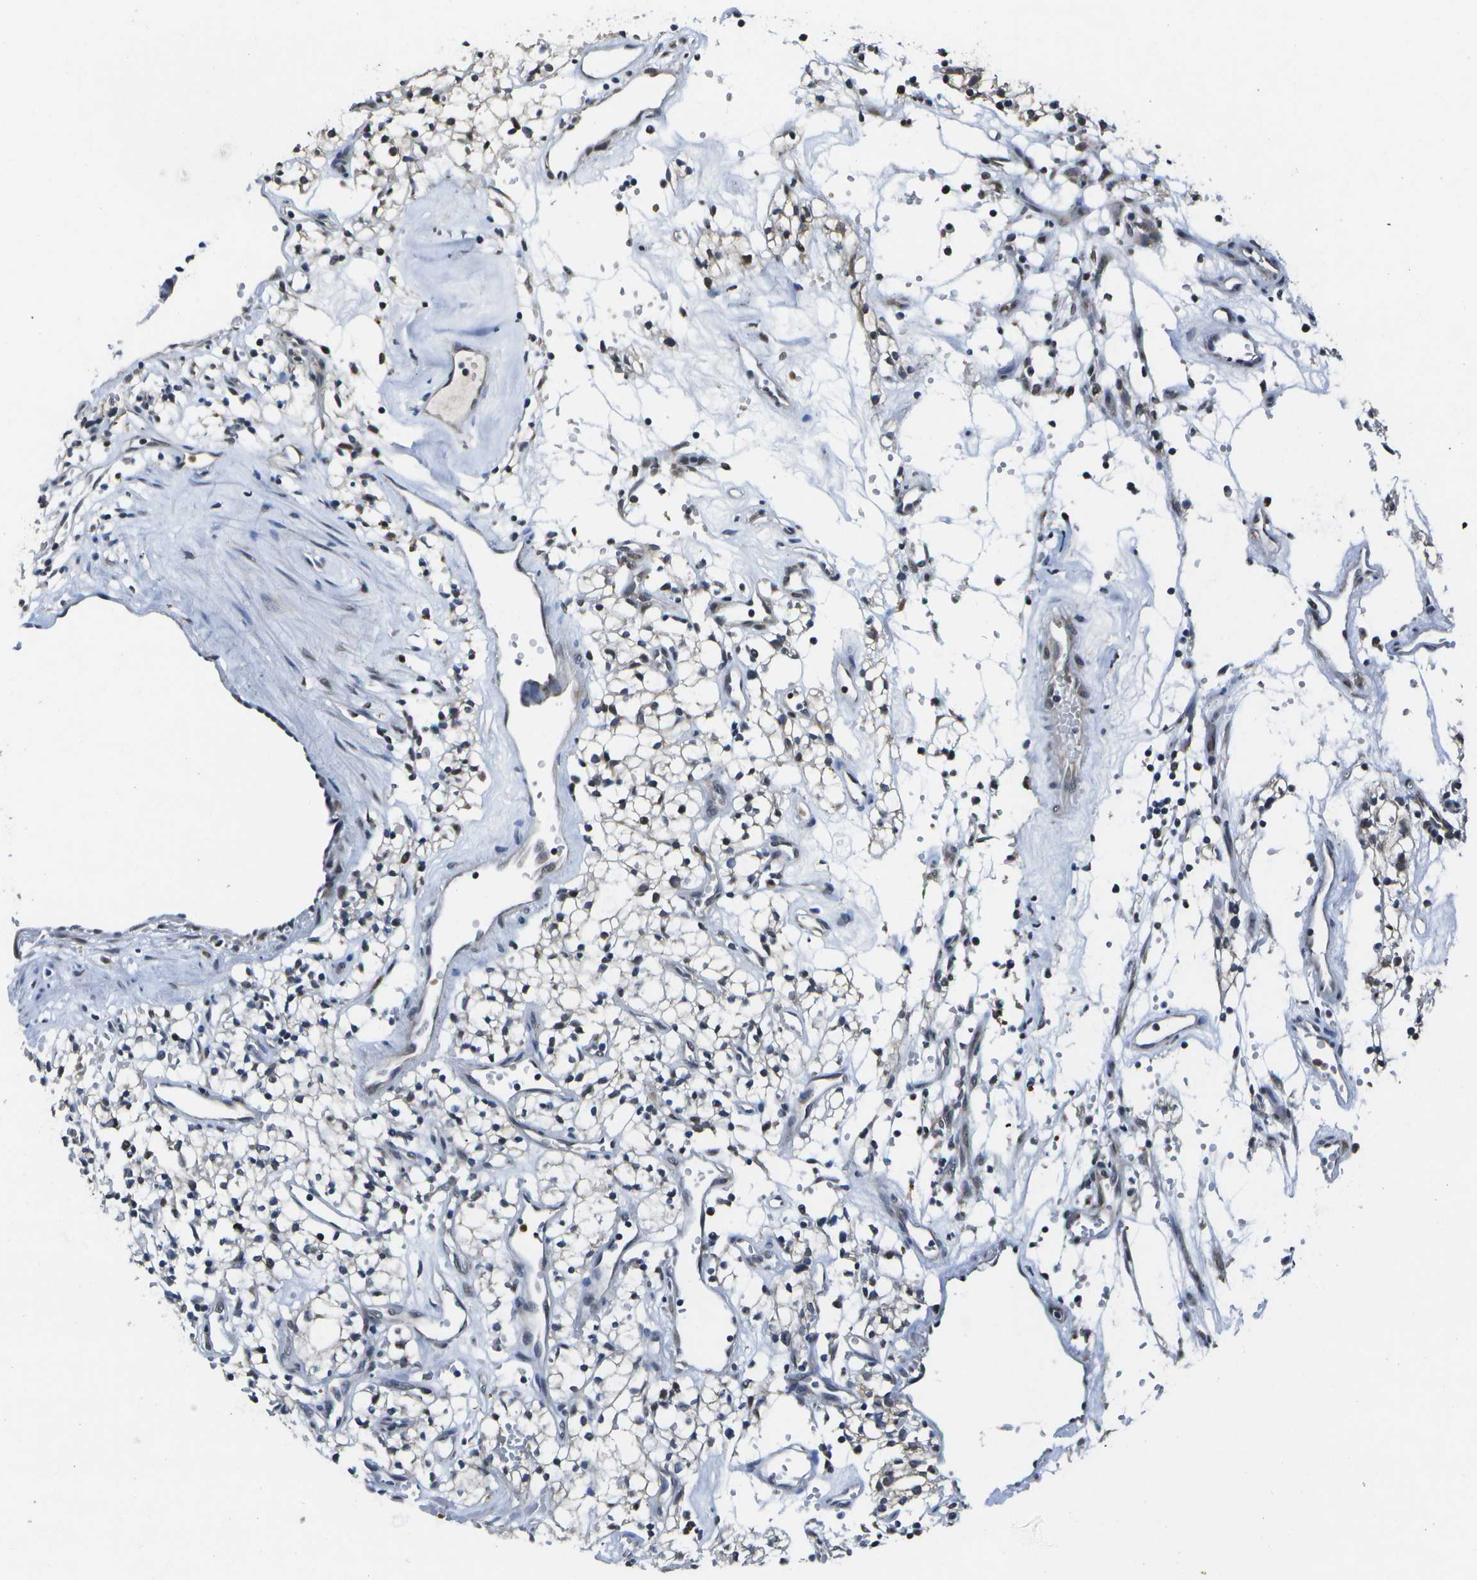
{"staining": {"intensity": "moderate", "quantity": "25%-75%", "location": "nuclear"}, "tissue": "renal cancer", "cell_type": "Tumor cells", "image_type": "cancer", "snomed": [{"axis": "morphology", "description": "Adenocarcinoma, NOS"}, {"axis": "topography", "description": "Kidney"}], "caption": "Protein expression by immunohistochemistry (IHC) shows moderate nuclear expression in approximately 25%-75% of tumor cells in renal cancer. The staining was performed using DAB (3,3'-diaminobenzidine) to visualize the protein expression in brown, while the nuclei were stained in blue with hematoxylin (Magnification: 20x).", "gene": "DSE", "patient": {"sex": "male", "age": 59}}